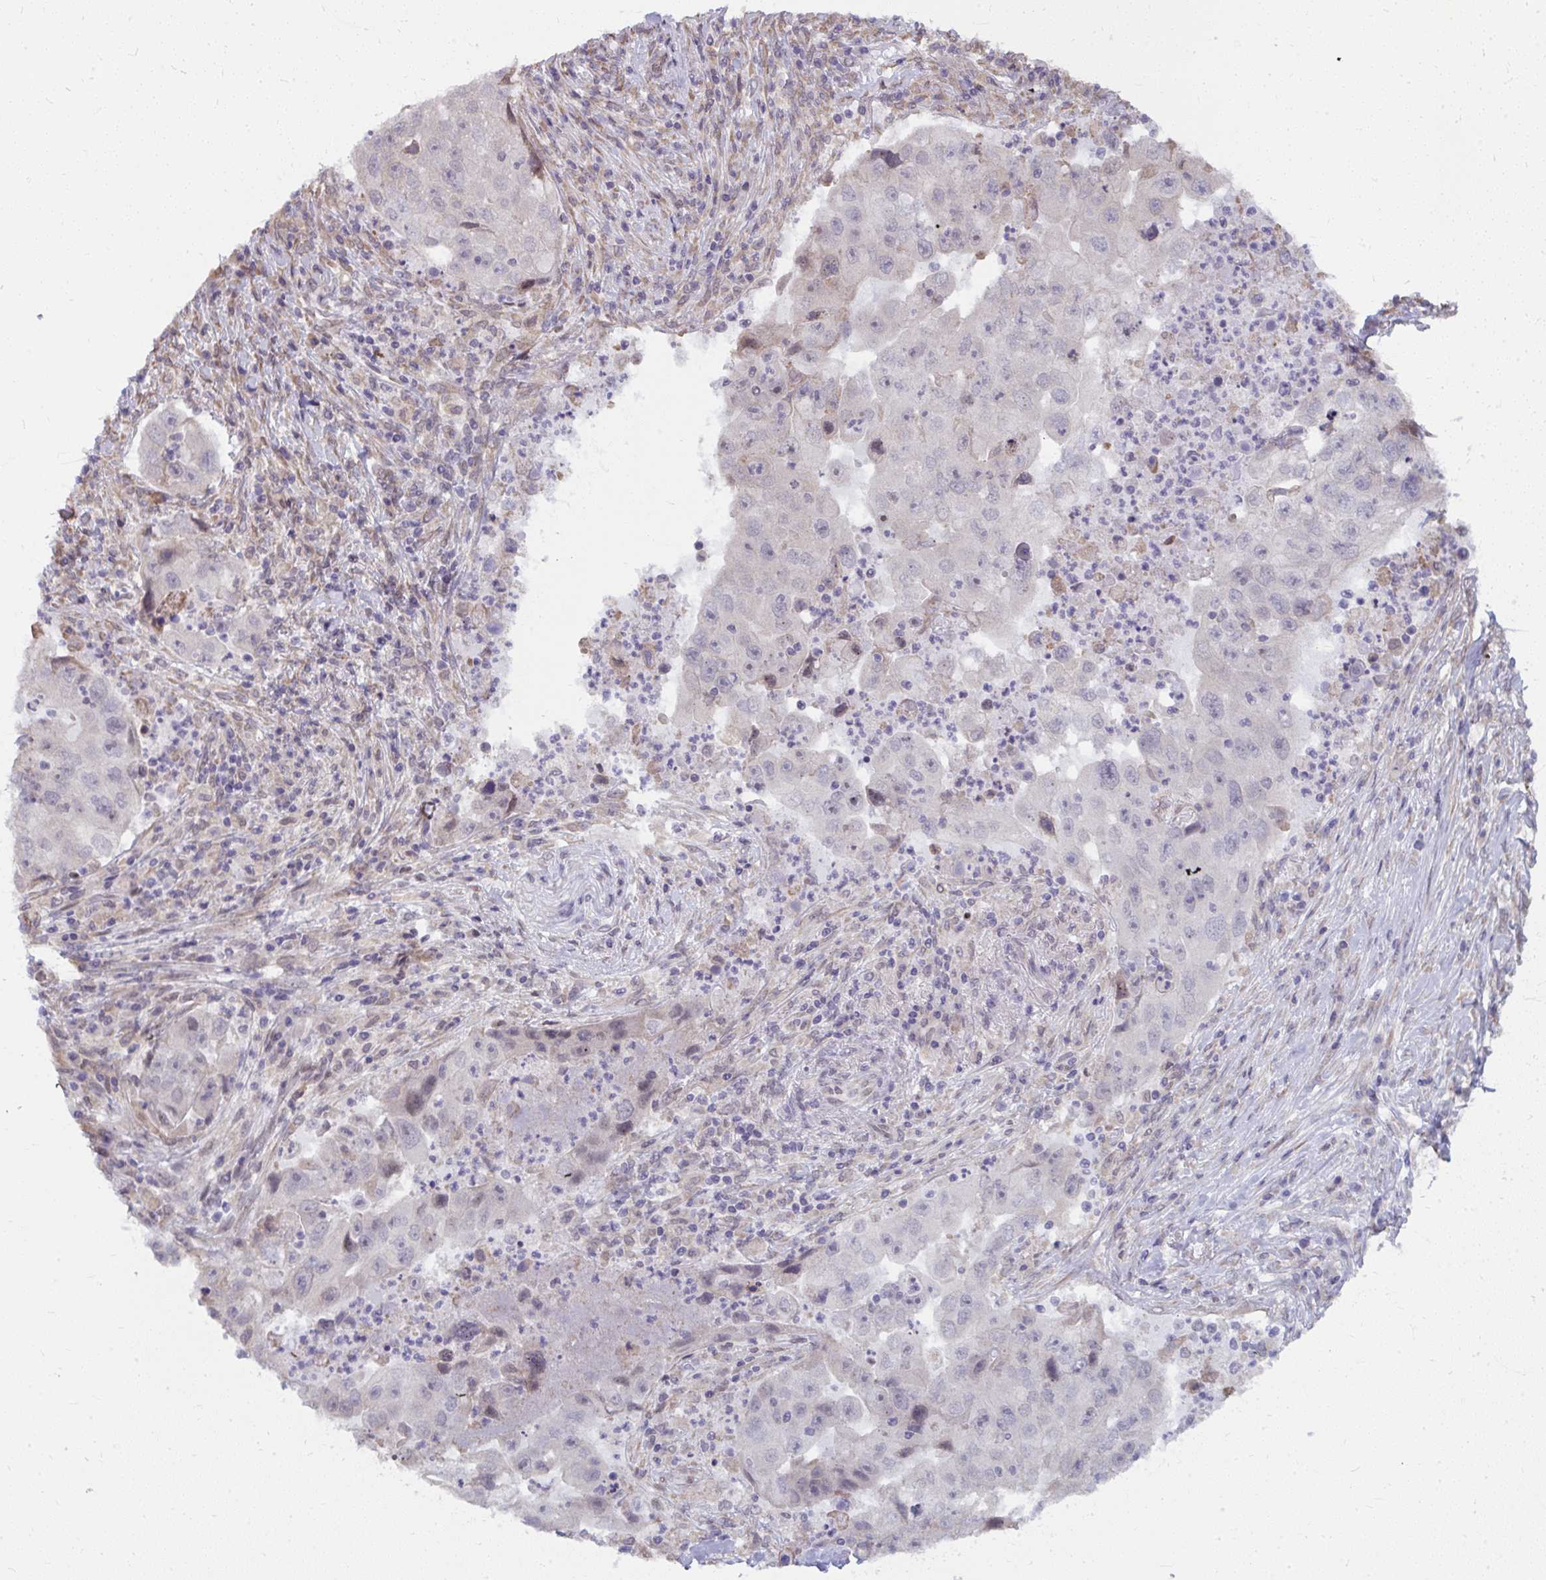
{"staining": {"intensity": "negative", "quantity": "none", "location": "none"}, "tissue": "lung cancer", "cell_type": "Tumor cells", "image_type": "cancer", "snomed": [{"axis": "morphology", "description": "Squamous cell carcinoma, NOS"}, {"axis": "topography", "description": "Lung"}], "caption": "Immunohistochemical staining of human lung cancer reveals no significant staining in tumor cells.", "gene": "NMNAT1", "patient": {"sex": "male", "age": 64}}